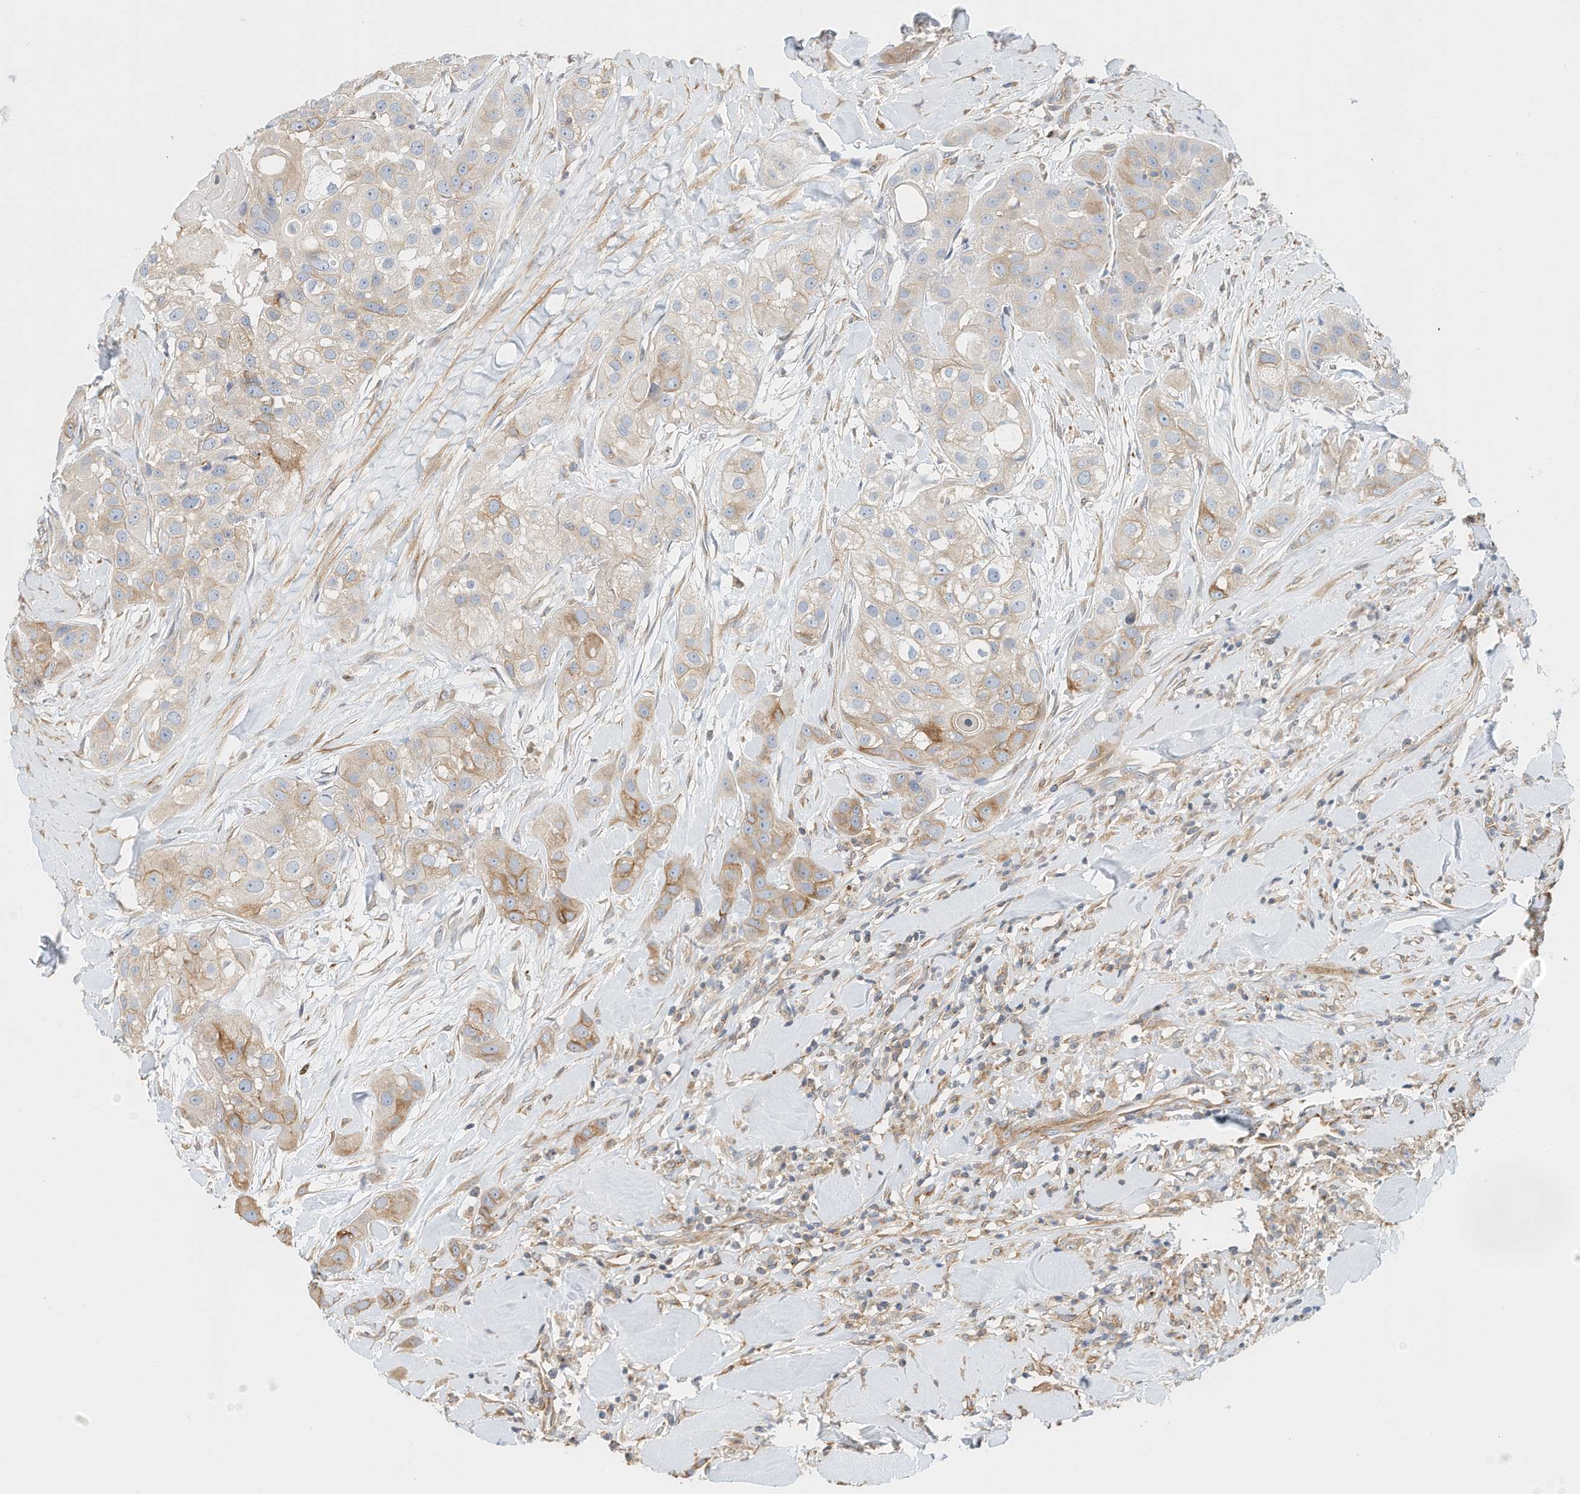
{"staining": {"intensity": "moderate", "quantity": "<25%", "location": "cytoplasmic/membranous"}, "tissue": "head and neck cancer", "cell_type": "Tumor cells", "image_type": "cancer", "snomed": [{"axis": "morphology", "description": "Normal tissue, NOS"}, {"axis": "morphology", "description": "Squamous cell carcinoma, NOS"}, {"axis": "topography", "description": "Skeletal muscle"}, {"axis": "topography", "description": "Head-Neck"}], "caption": "Human head and neck cancer (squamous cell carcinoma) stained for a protein (brown) displays moderate cytoplasmic/membranous positive staining in approximately <25% of tumor cells.", "gene": "MICAL1", "patient": {"sex": "male", "age": 51}}